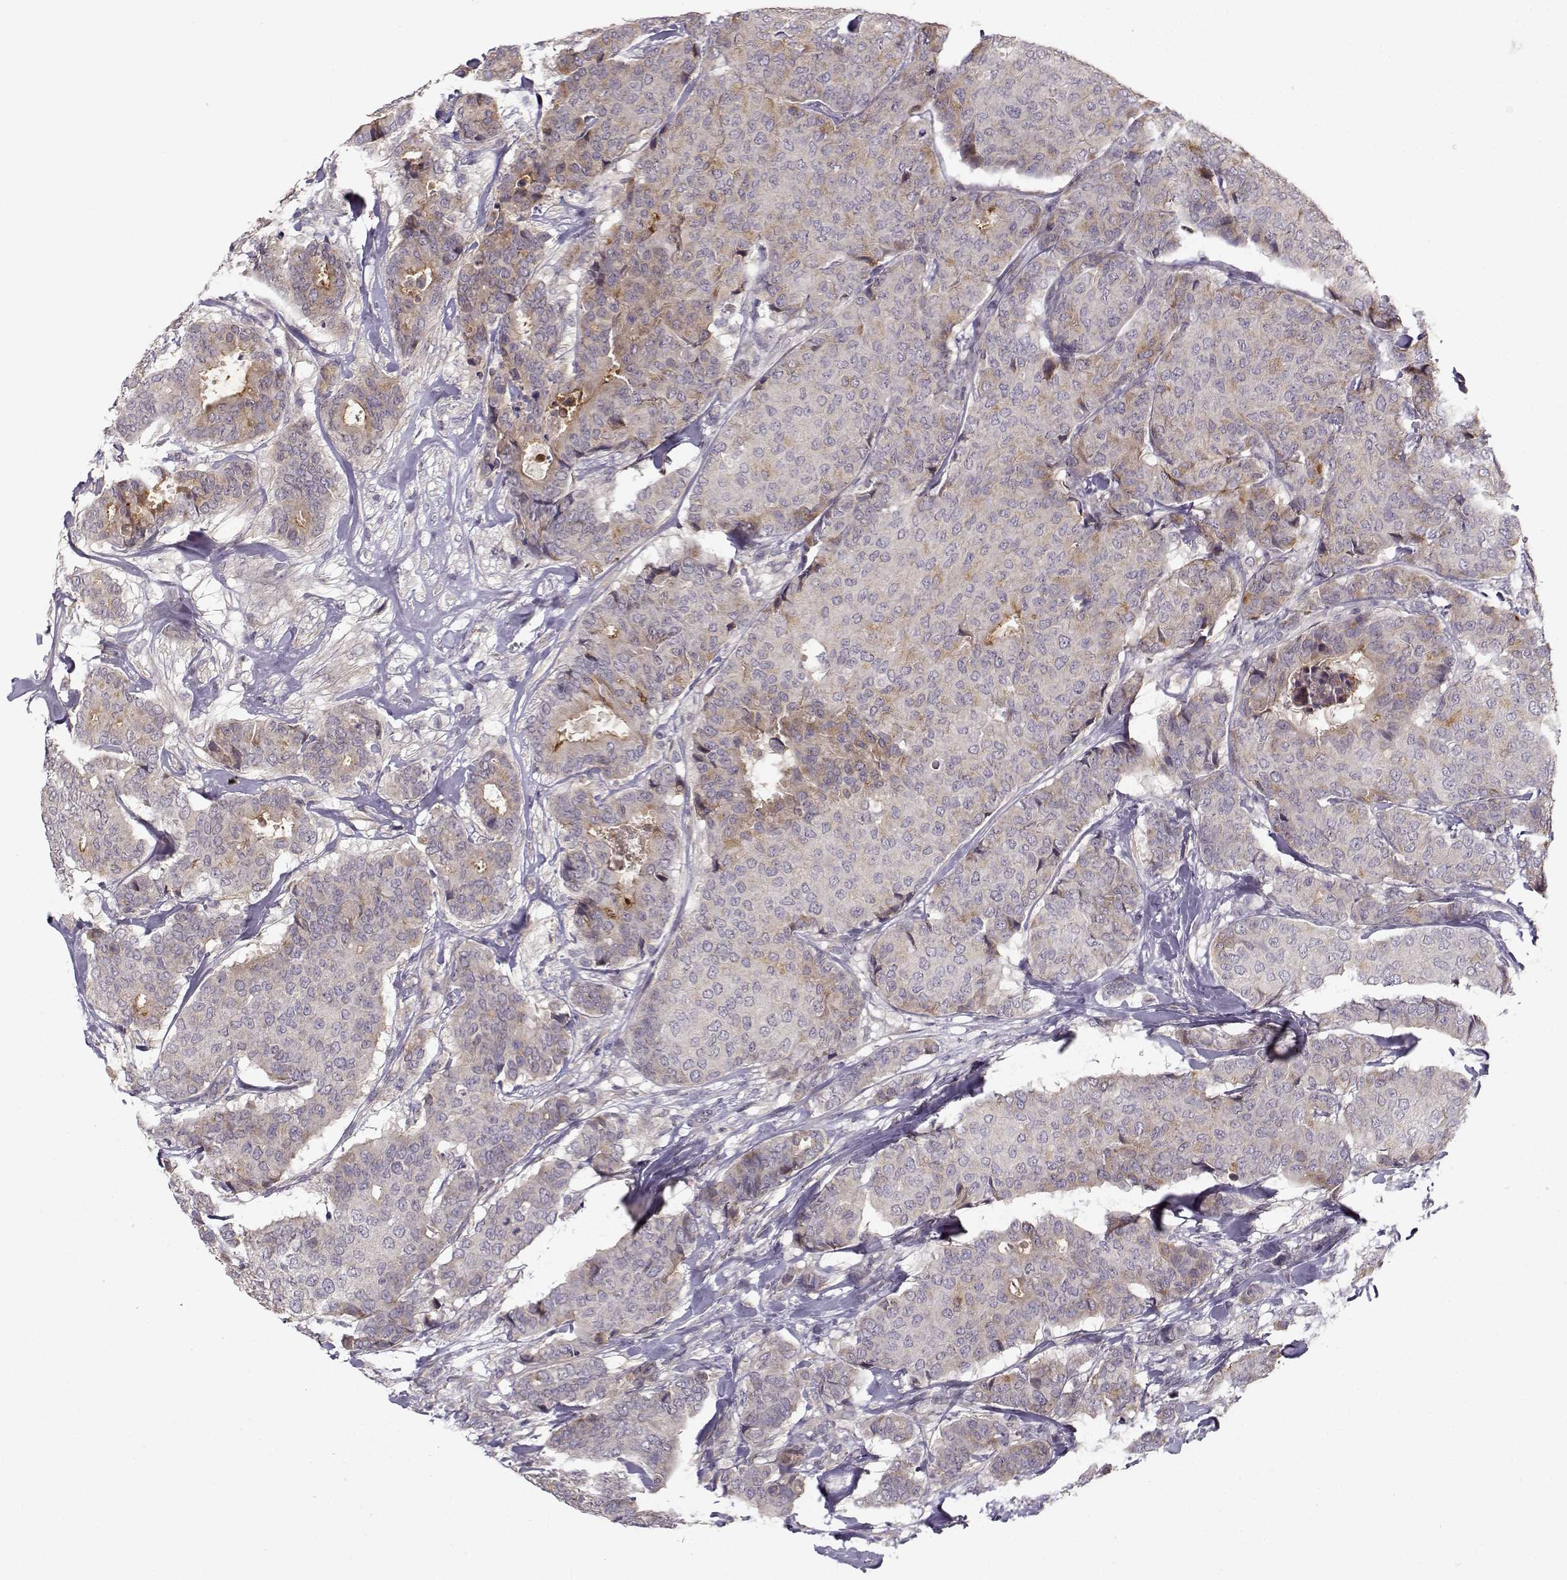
{"staining": {"intensity": "weak", "quantity": "<25%", "location": "cytoplasmic/membranous"}, "tissue": "breast cancer", "cell_type": "Tumor cells", "image_type": "cancer", "snomed": [{"axis": "morphology", "description": "Duct carcinoma"}, {"axis": "topography", "description": "Breast"}], "caption": "Protein analysis of breast invasive ductal carcinoma reveals no significant staining in tumor cells.", "gene": "ENTPD8", "patient": {"sex": "female", "age": 75}}